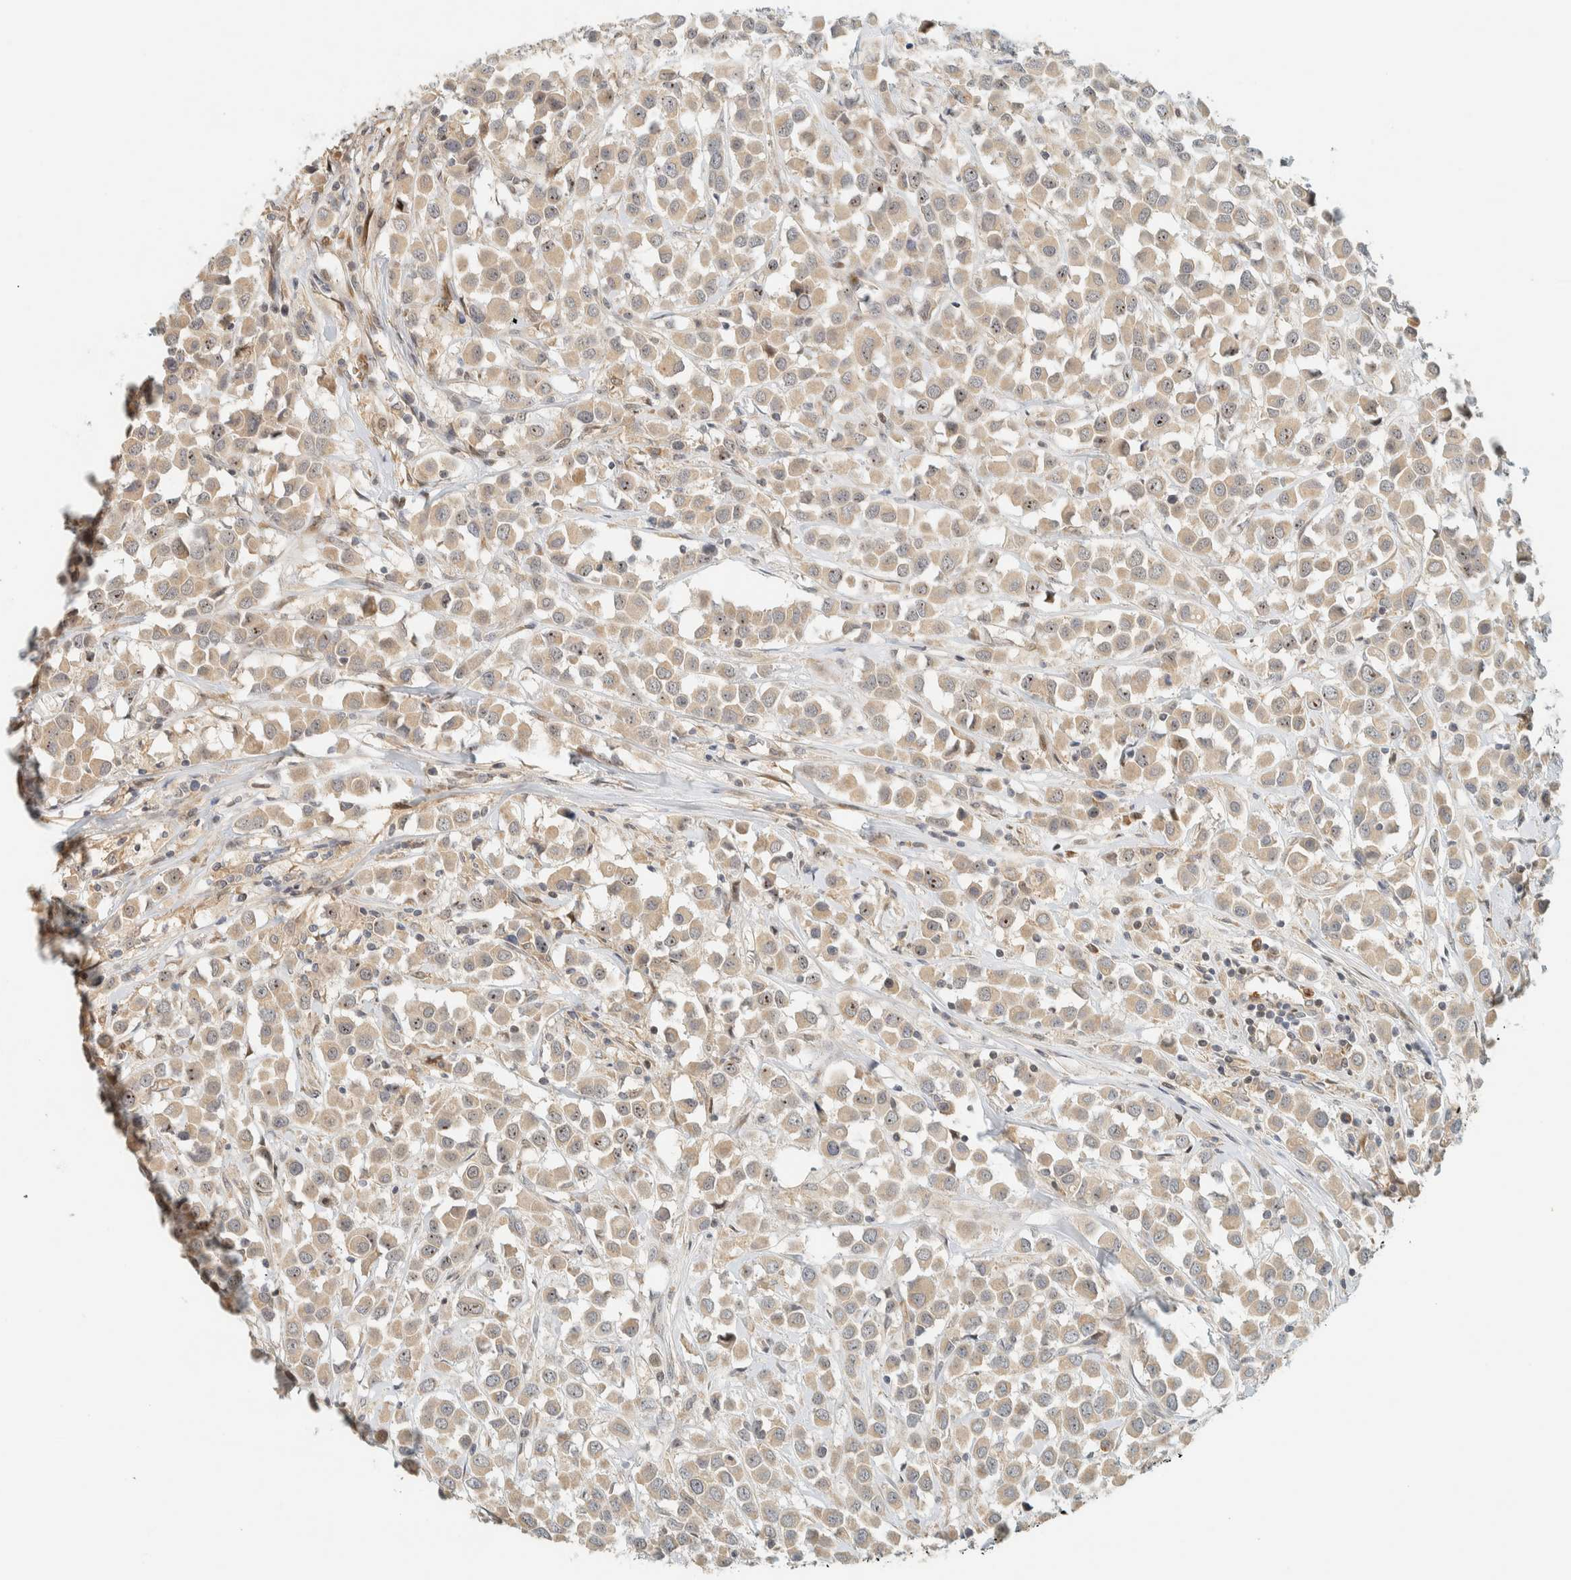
{"staining": {"intensity": "weak", "quantity": ">75%", "location": "cytoplasmic/membranous"}, "tissue": "breast cancer", "cell_type": "Tumor cells", "image_type": "cancer", "snomed": [{"axis": "morphology", "description": "Duct carcinoma"}, {"axis": "topography", "description": "Breast"}], "caption": "Immunohistochemistry histopathology image of neoplastic tissue: breast cancer stained using immunohistochemistry (IHC) reveals low levels of weak protein expression localized specifically in the cytoplasmic/membranous of tumor cells, appearing as a cytoplasmic/membranous brown color.", "gene": "CCDC171", "patient": {"sex": "female", "age": 61}}